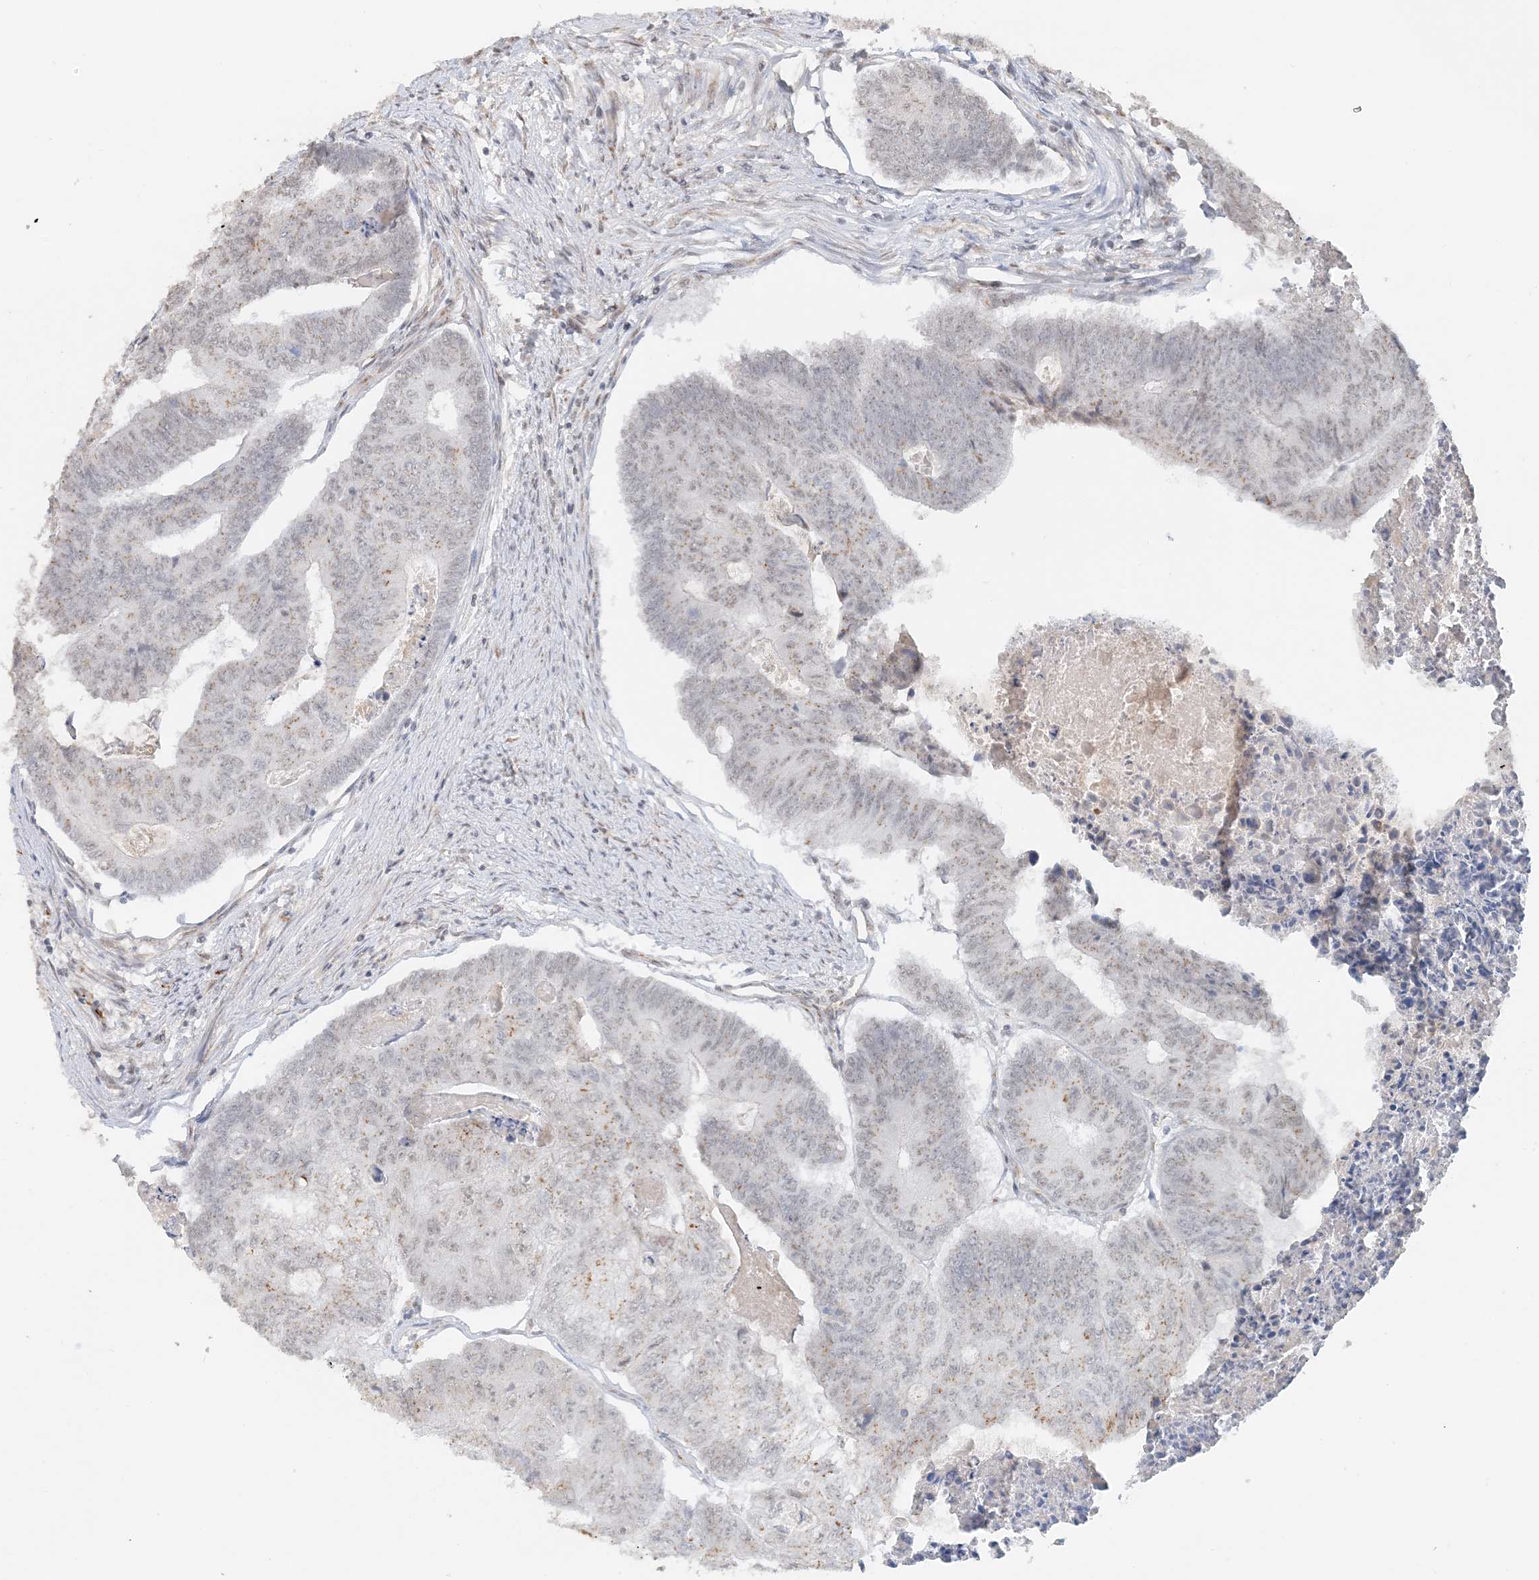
{"staining": {"intensity": "weak", "quantity": "25%-75%", "location": "cytoplasmic/membranous,nuclear"}, "tissue": "colorectal cancer", "cell_type": "Tumor cells", "image_type": "cancer", "snomed": [{"axis": "morphology", "description": "Adenocarcinoma, NOS"}, {"axis": "topography", "description": "Colon"}], "caption": "Colorectal cancer (adenocarcinoma) stained with a protein marker displays weak staining in tumor cells.", "gene": "ZCCHC4", "patient": {"sex": "female", "age": 67}}